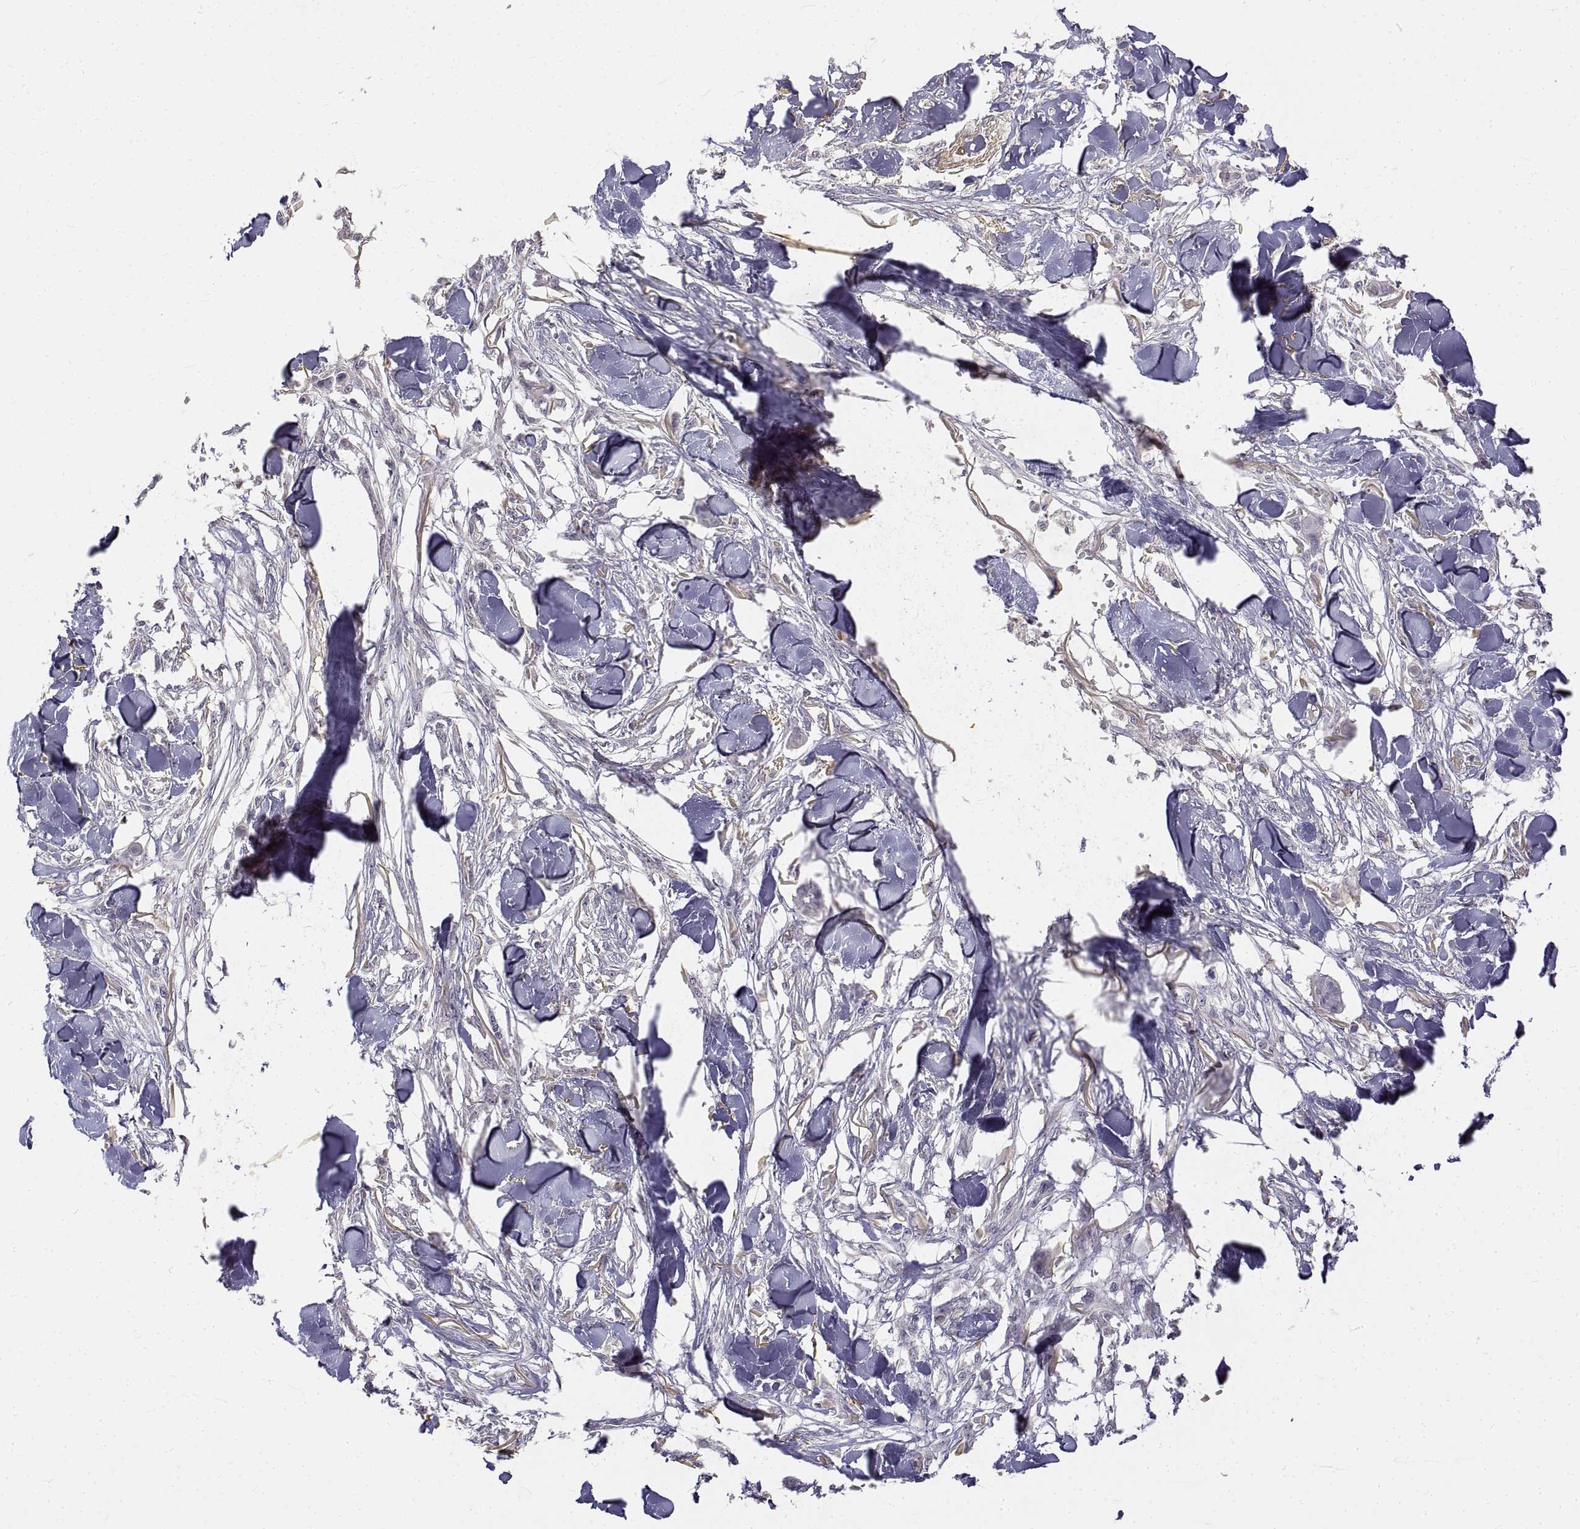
{"staining": {"intensity": "negative", "quantity": "none", "location": "none"}, "tissue": "skin cancer", "cell_type": "Tumor cells", "image_type": "cancer", "snomed": [{"axis": "morphology", "description": "Squamous cell carcinoma, NOS"}, {"axis": "topography", "description": "Skin"}], "caption": "This is a photomicrograph of immunohistochemistry staining of skin cancer (squamous cell carcinoma), which shows no positivity in tumor cells. (DAB IHC with hematoxylin counter stain).", "gene": "ANO2", "patient": {"sex": "female", "age": 59}}